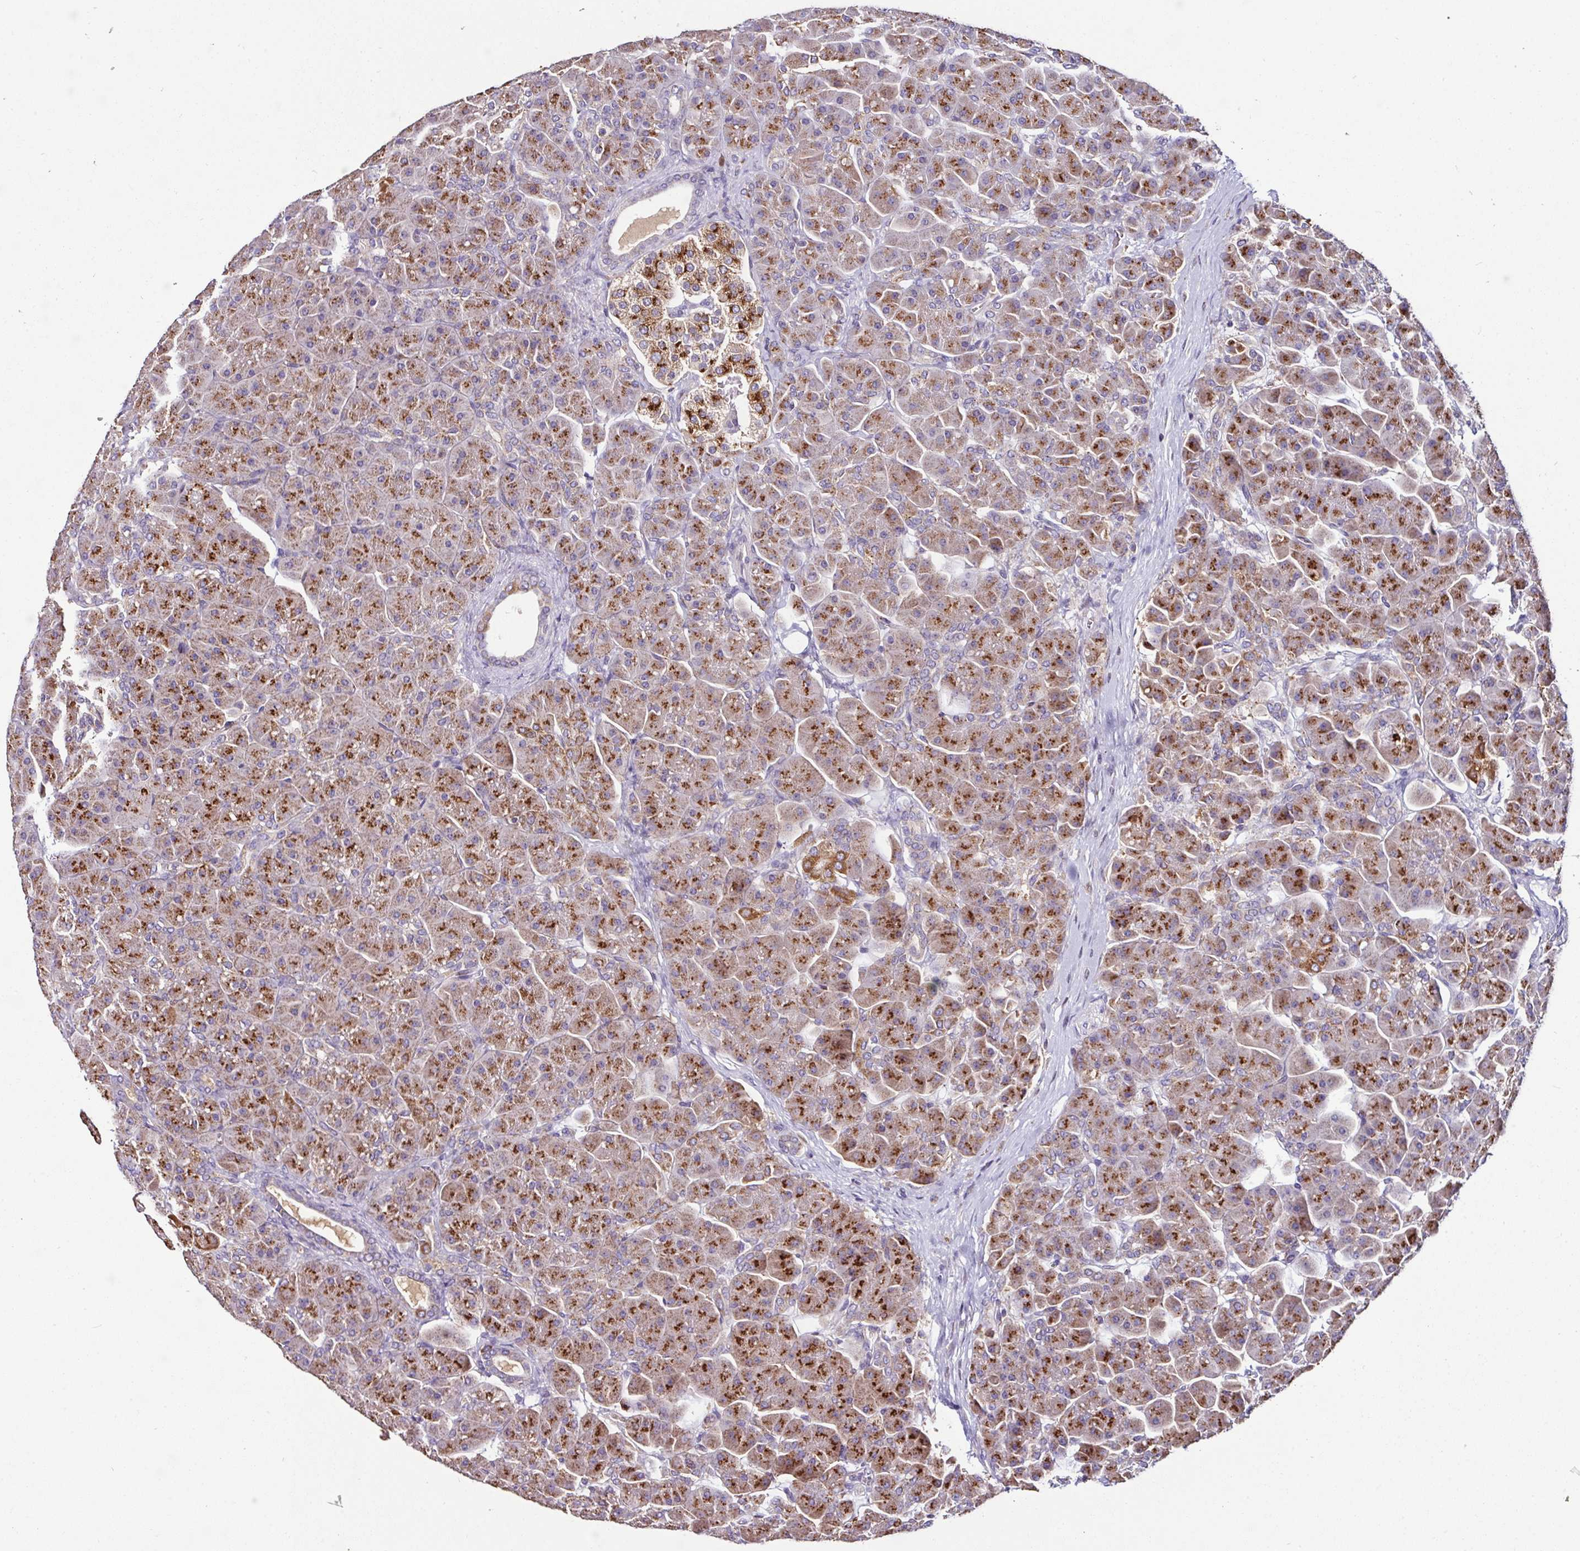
{"staining": {"intensity": "strong", "quantity": ">75%", "location": "cytoplasmic/membranous"}, "tissue": "pancreas", "cell_type": "Exocrine glandular cells", "image_type": "normal", "snomed": [{"axis": "morphology", "description": "Normal tissue, NOS"}, {"axis": "topography", "description": "Pancreas"}], "caption": "Brown immunohistochemical staining in benign human pancreas exhibits strong cytoplasmic/membranous expression in approximately >75% of exocrine glandular cells.", "gene": "CPD", "patient": {"sex": "male", "age": 66}}